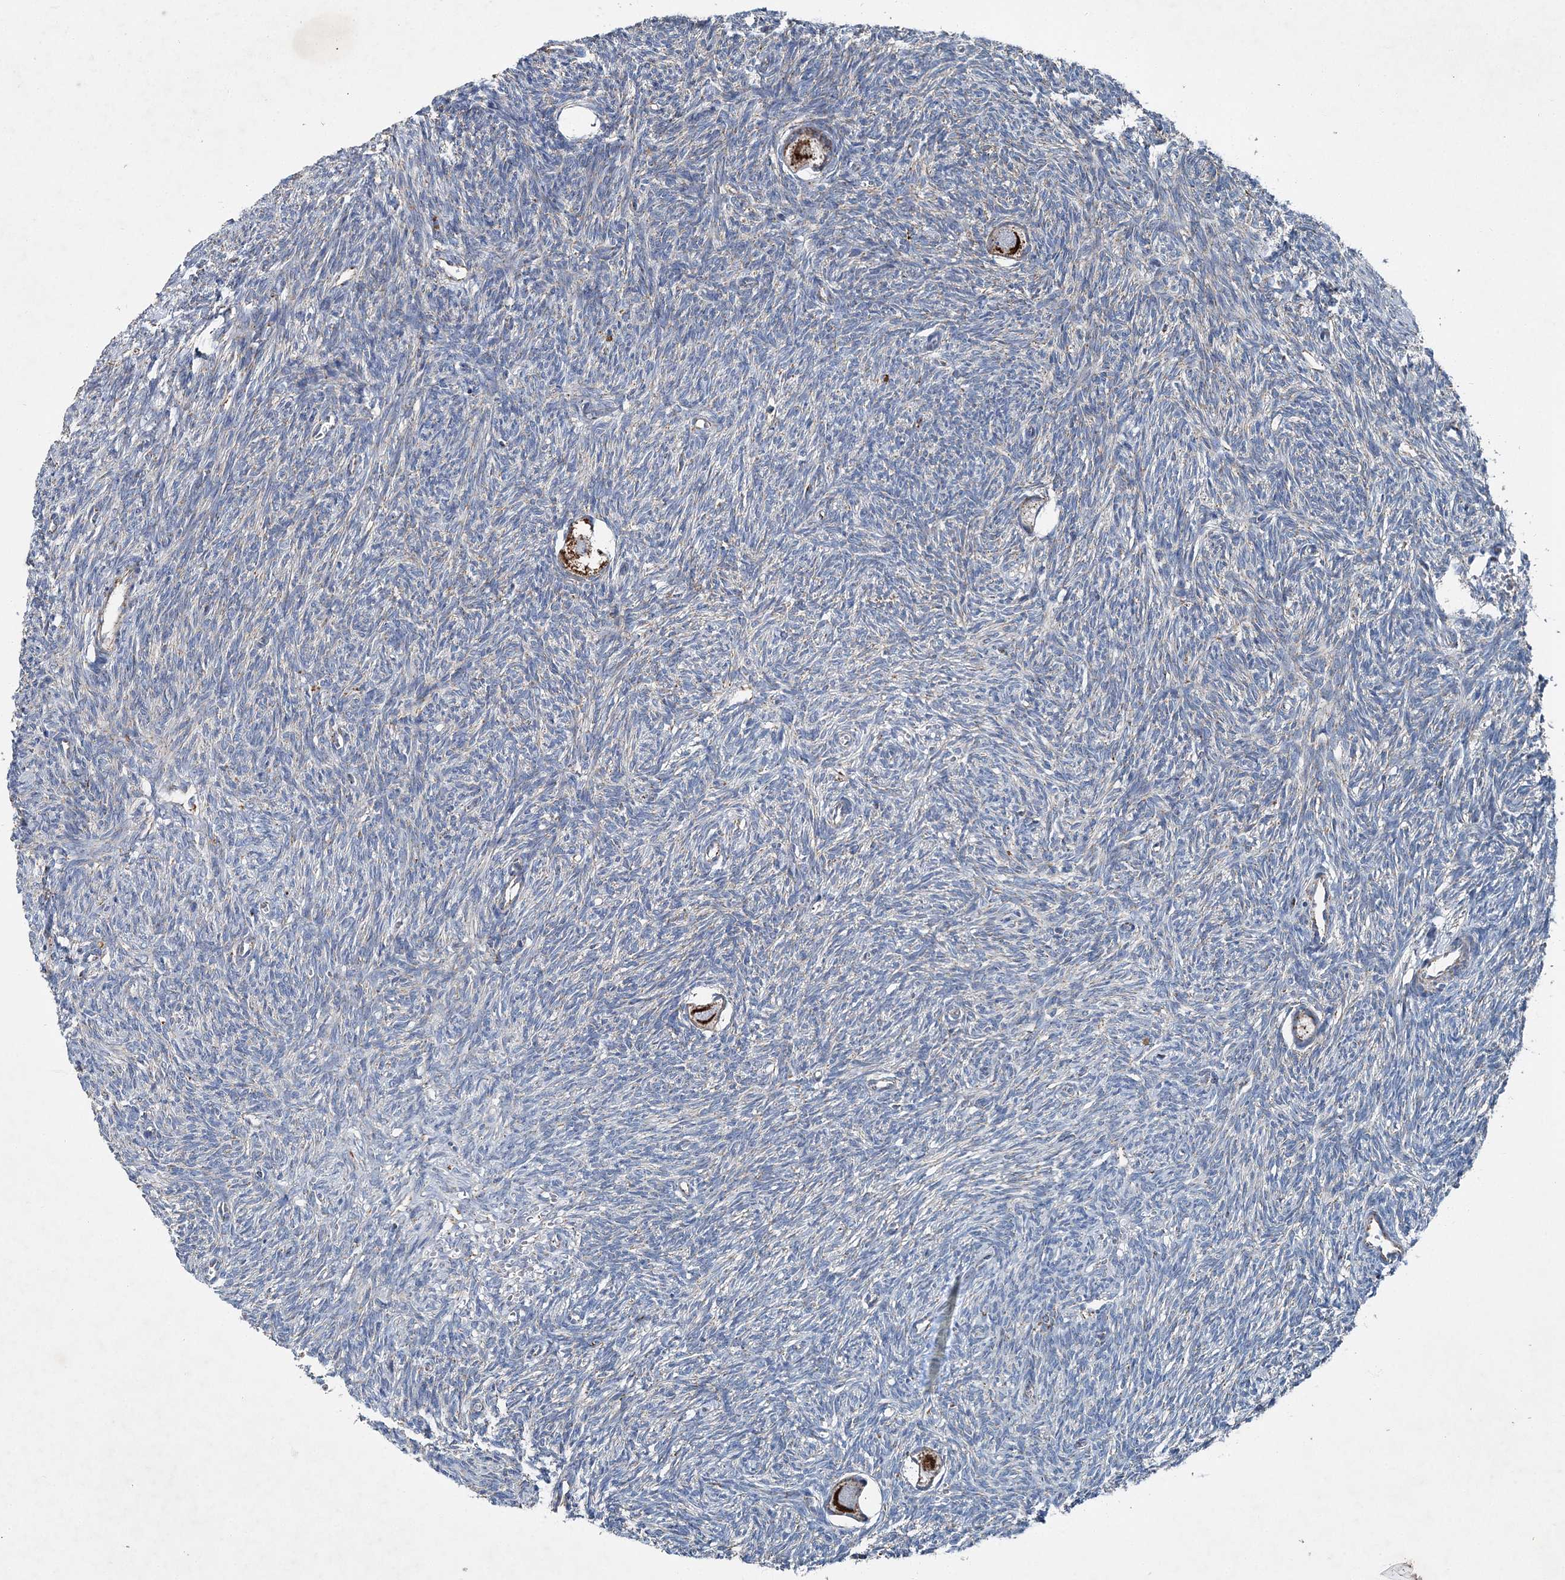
{"staining": {"intensity": "strong", "quantity": ">75%", "location": "cytoplasmic/membranous"}, "tissue": "ovary", "cell_type": "Follicle cells", "image_type": "normal", "snomed": [{"axis": "morphology", "description": "Normal tissue, NOS"}, {"axis": "topography", "description": "Ovary"}], "caption": "Unremarkable ovary demonstrates strong cytoplasmic/membranous expression in approximately >75% of follicle cells The protein is shown in brown color, while the nuclei are stained blue..", "gene": "SPAG16", "patient": {"sex": "female", "age": 27}}